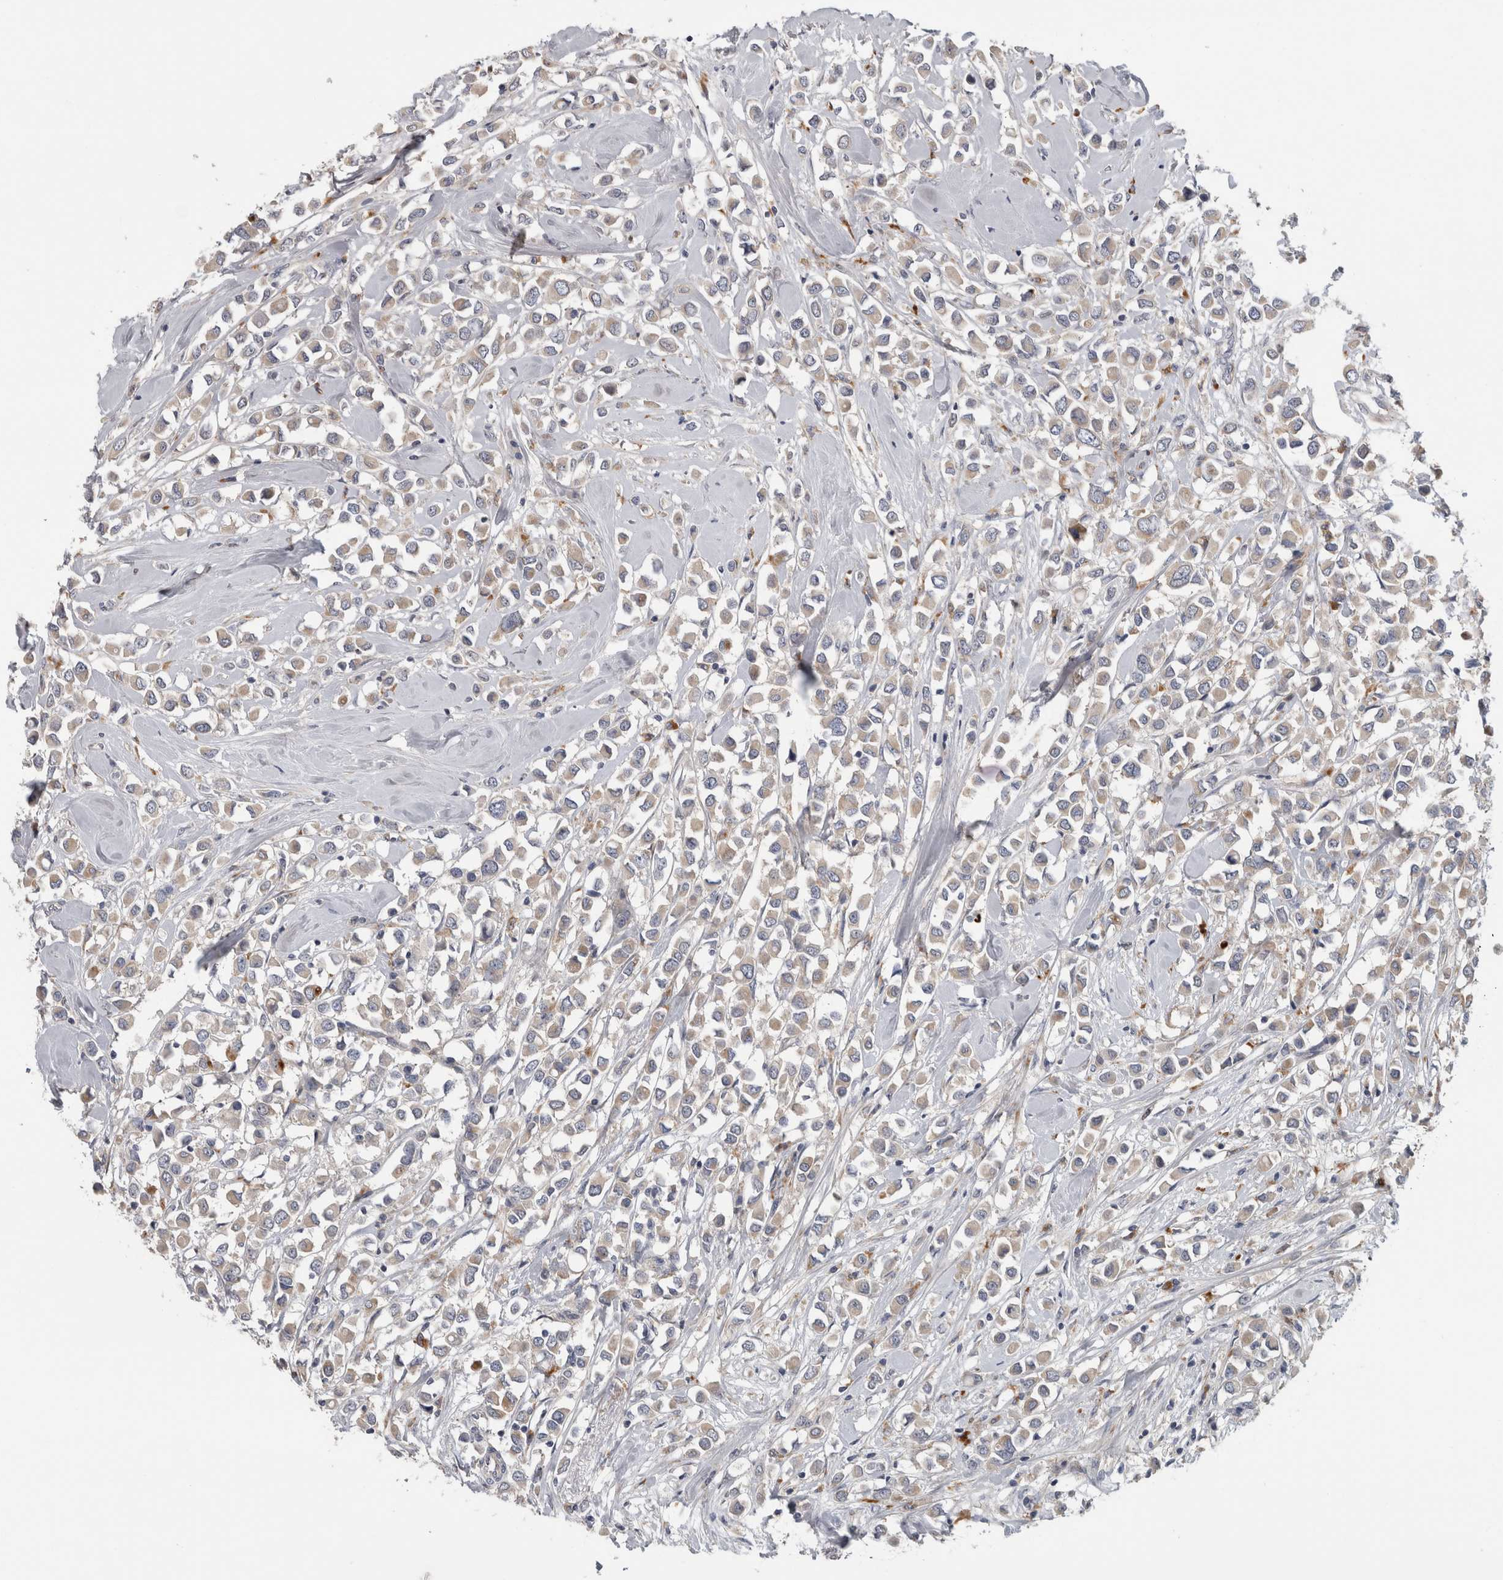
{"staining": {"intensity": "weak", "quantity": "25%-75%", "location": "cytoplasmic/membranous"}, "tissue": "breast cancer", "cell_type": "Tumor cells", "image_type": "cancer", "snomed": [{"axis": "morphology", "description": "Duct carcinoma"}, {"axis": "topography", "description": "Breast"}], "caption": "Immunohistochemical staining of human infiltrating ductal carcinoma (breast) shows low levels of weak cytoplasmic/membranous staining in about 25%-75% of tumor cells.", "gene": "ATXN2", "patient": {"sex": "female", "age": 61}}